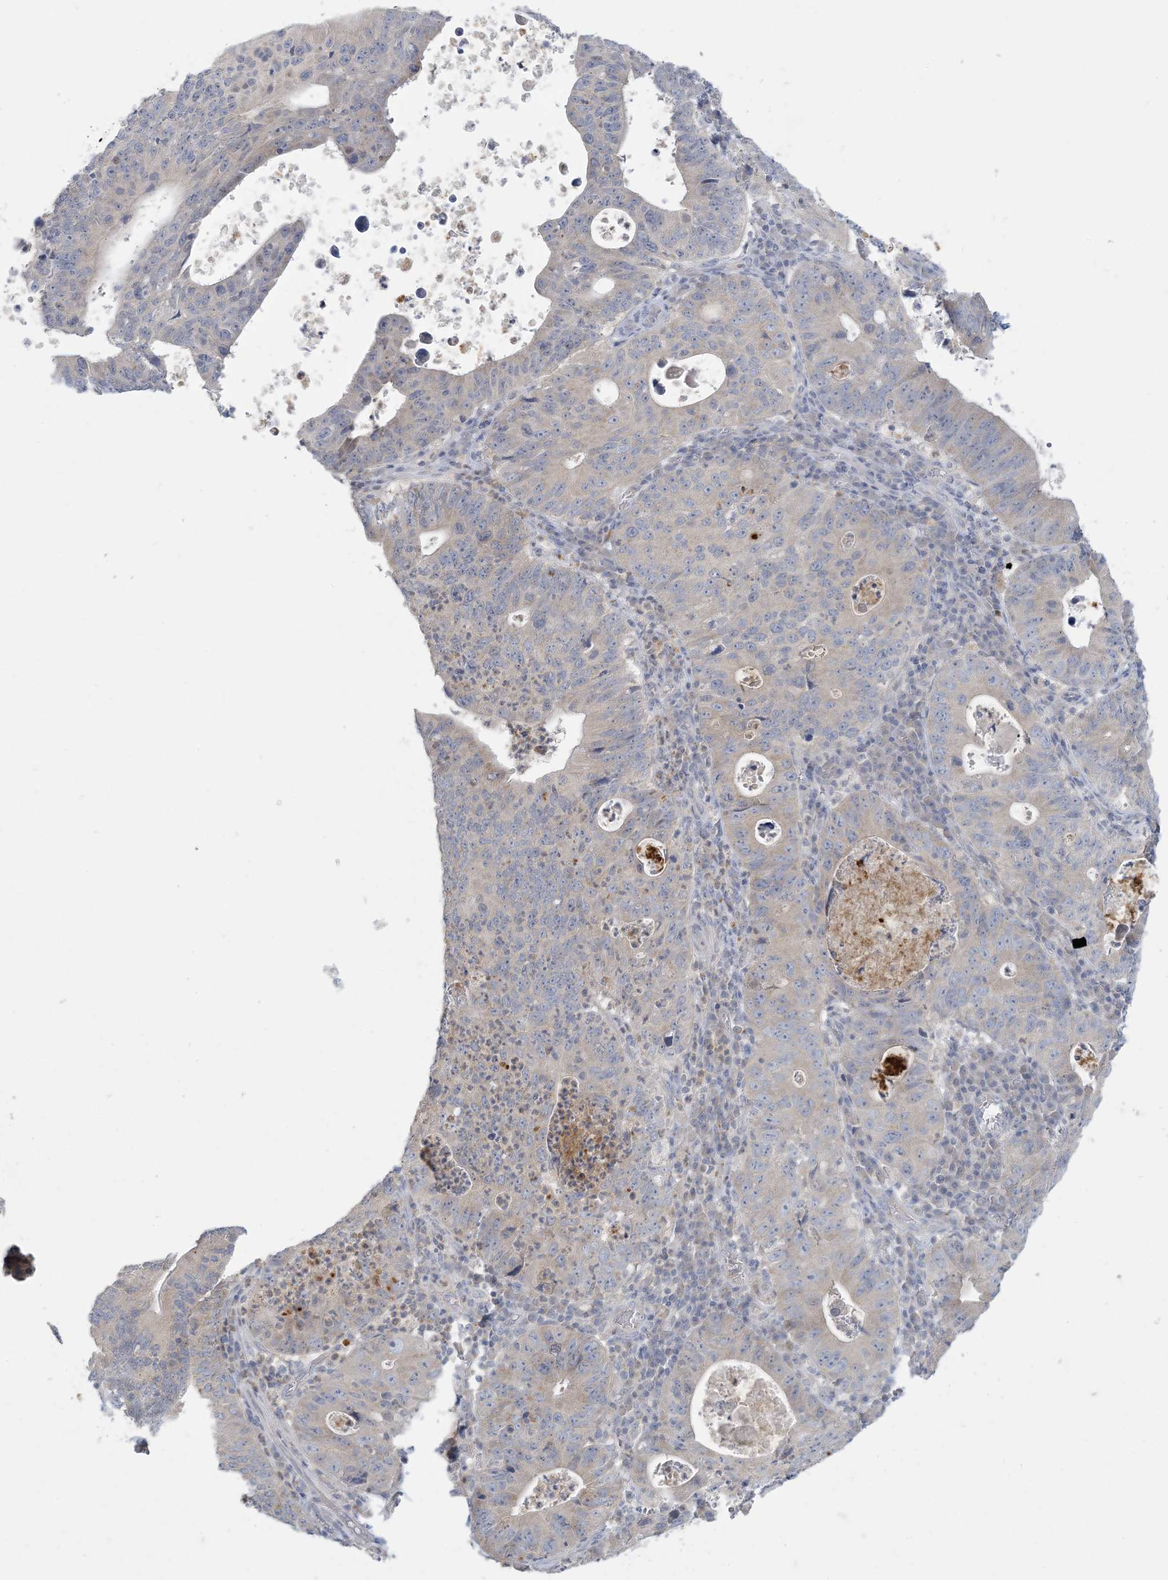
{"staining": {"intensity": "negative", "quantity": "none", "location": "none"}, "tissue": "stomach cancer", "cell_type": "Tumor cells", "image_type": "cancer", "snomed": [{"axis": "morphology", "description": "Adenocarcinoma, NOS"}, {"axis": "topography", "description": "Stomach"}], "caption": "DAB (3,3'-diaminobenzidine) immunohistochemical staining of human stomach cancer (adenocarcinoma) reveals no significant expression in tumor cells.", "gene": "KIF3A", "patient": {"sex": "male", "age": 59}}